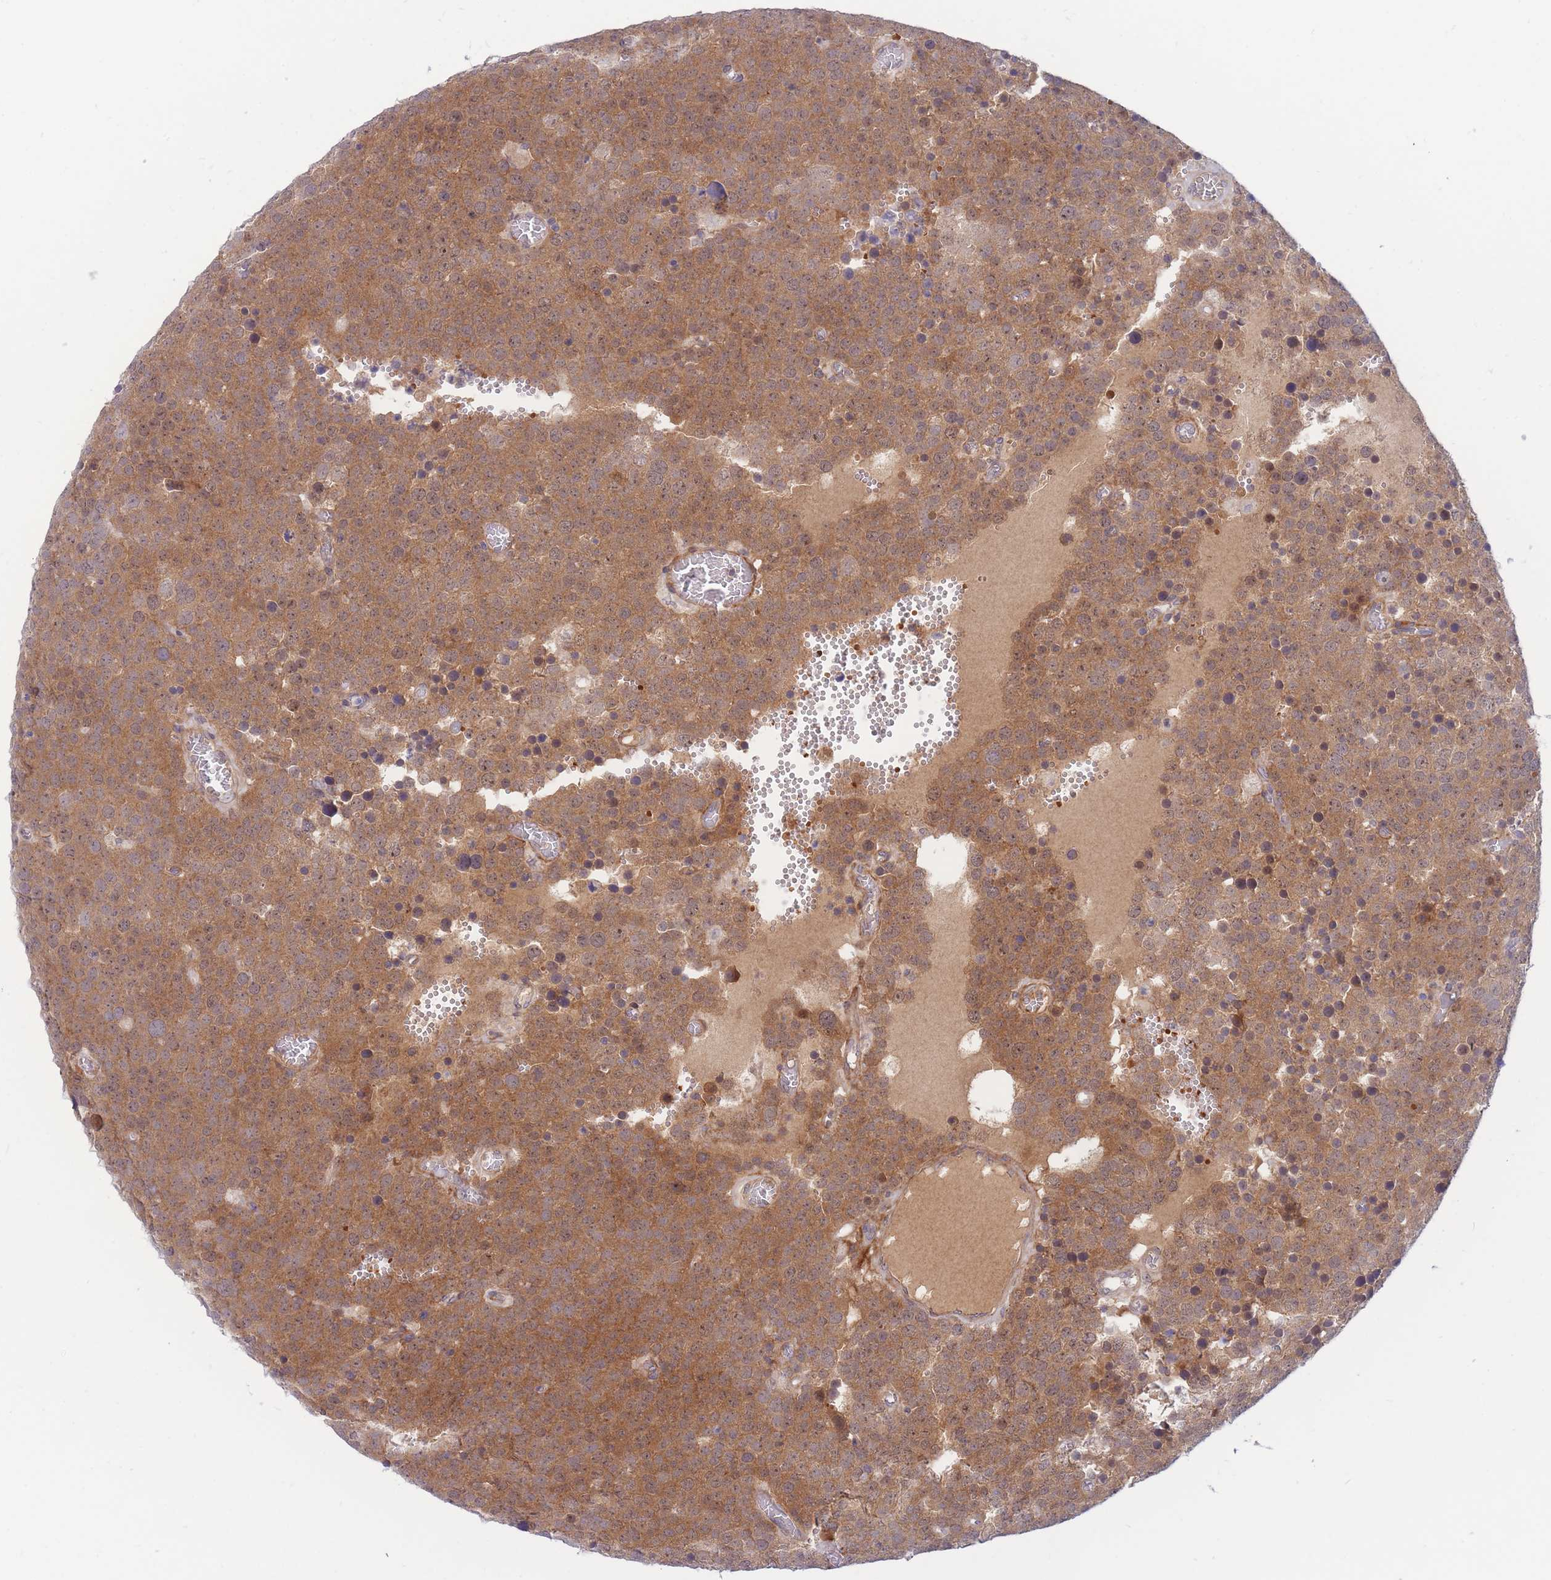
{"staining": {"intensity": "moderate", "quantity": ">75%", "location": "cytoplasmic/membranous"}, "tissue": "testis cancer", "cell_type": "Tumor cells", "image_type": "cancer", "snomed": [{"axis": "morphology", "description": "Normal tissue, NOS"}, {"axis": "morphology", "description": "Seminoma, NOS"}, {"axis": "topography", "description": "Testis"}], "caption": "IHC (DAB) staining of human testis cancer (seminoma) reveals moderate cytoplasmic/membranous protein positivity in approximately >75% of tumor cells. (Stains: DAB in brown, nuclei in blue, Microscopy: brightfield microscopy at high magnification).", "gene": "APOL4", "patient": {"sex": "male", "age": 71}}